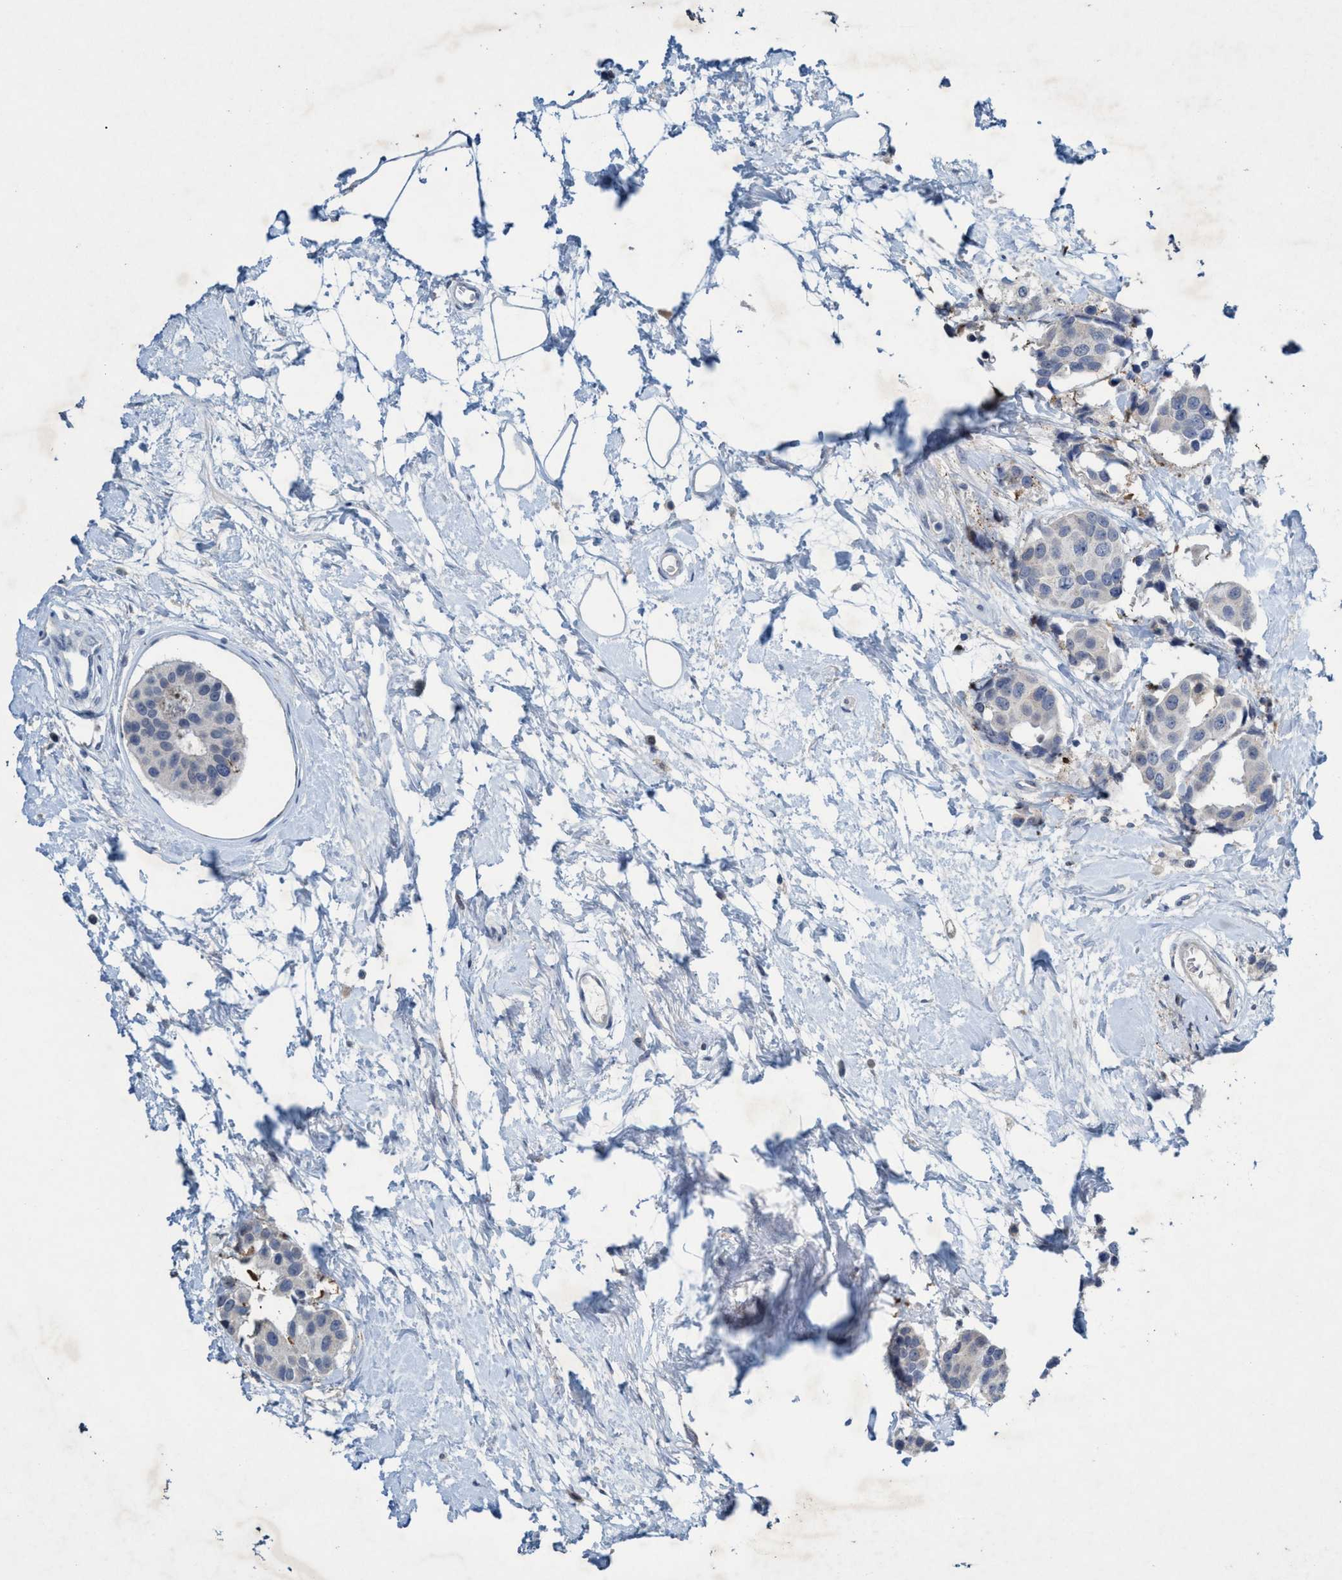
{"staining": {"intensity": "negative", "quantity": "none", "location": "none"}, "tissue": "breast cancer", "cell_type": "Tumor cells", "image_type": "cancer", "snomed": [{"axis": "morphology", "description": "Normal tissue, NOS"}, {"axis": "morphology", "description": "Duct carcinoma"}, {"axis": "topography", "description": "Breast"}], "caption": "Human breast cancer (invasive ductal carcinoma) stained for a protein using IHC demonstrates no positivity in tumor cells.", "gene": "RNF208", "patient": {"sex": "female", "age": 39}}